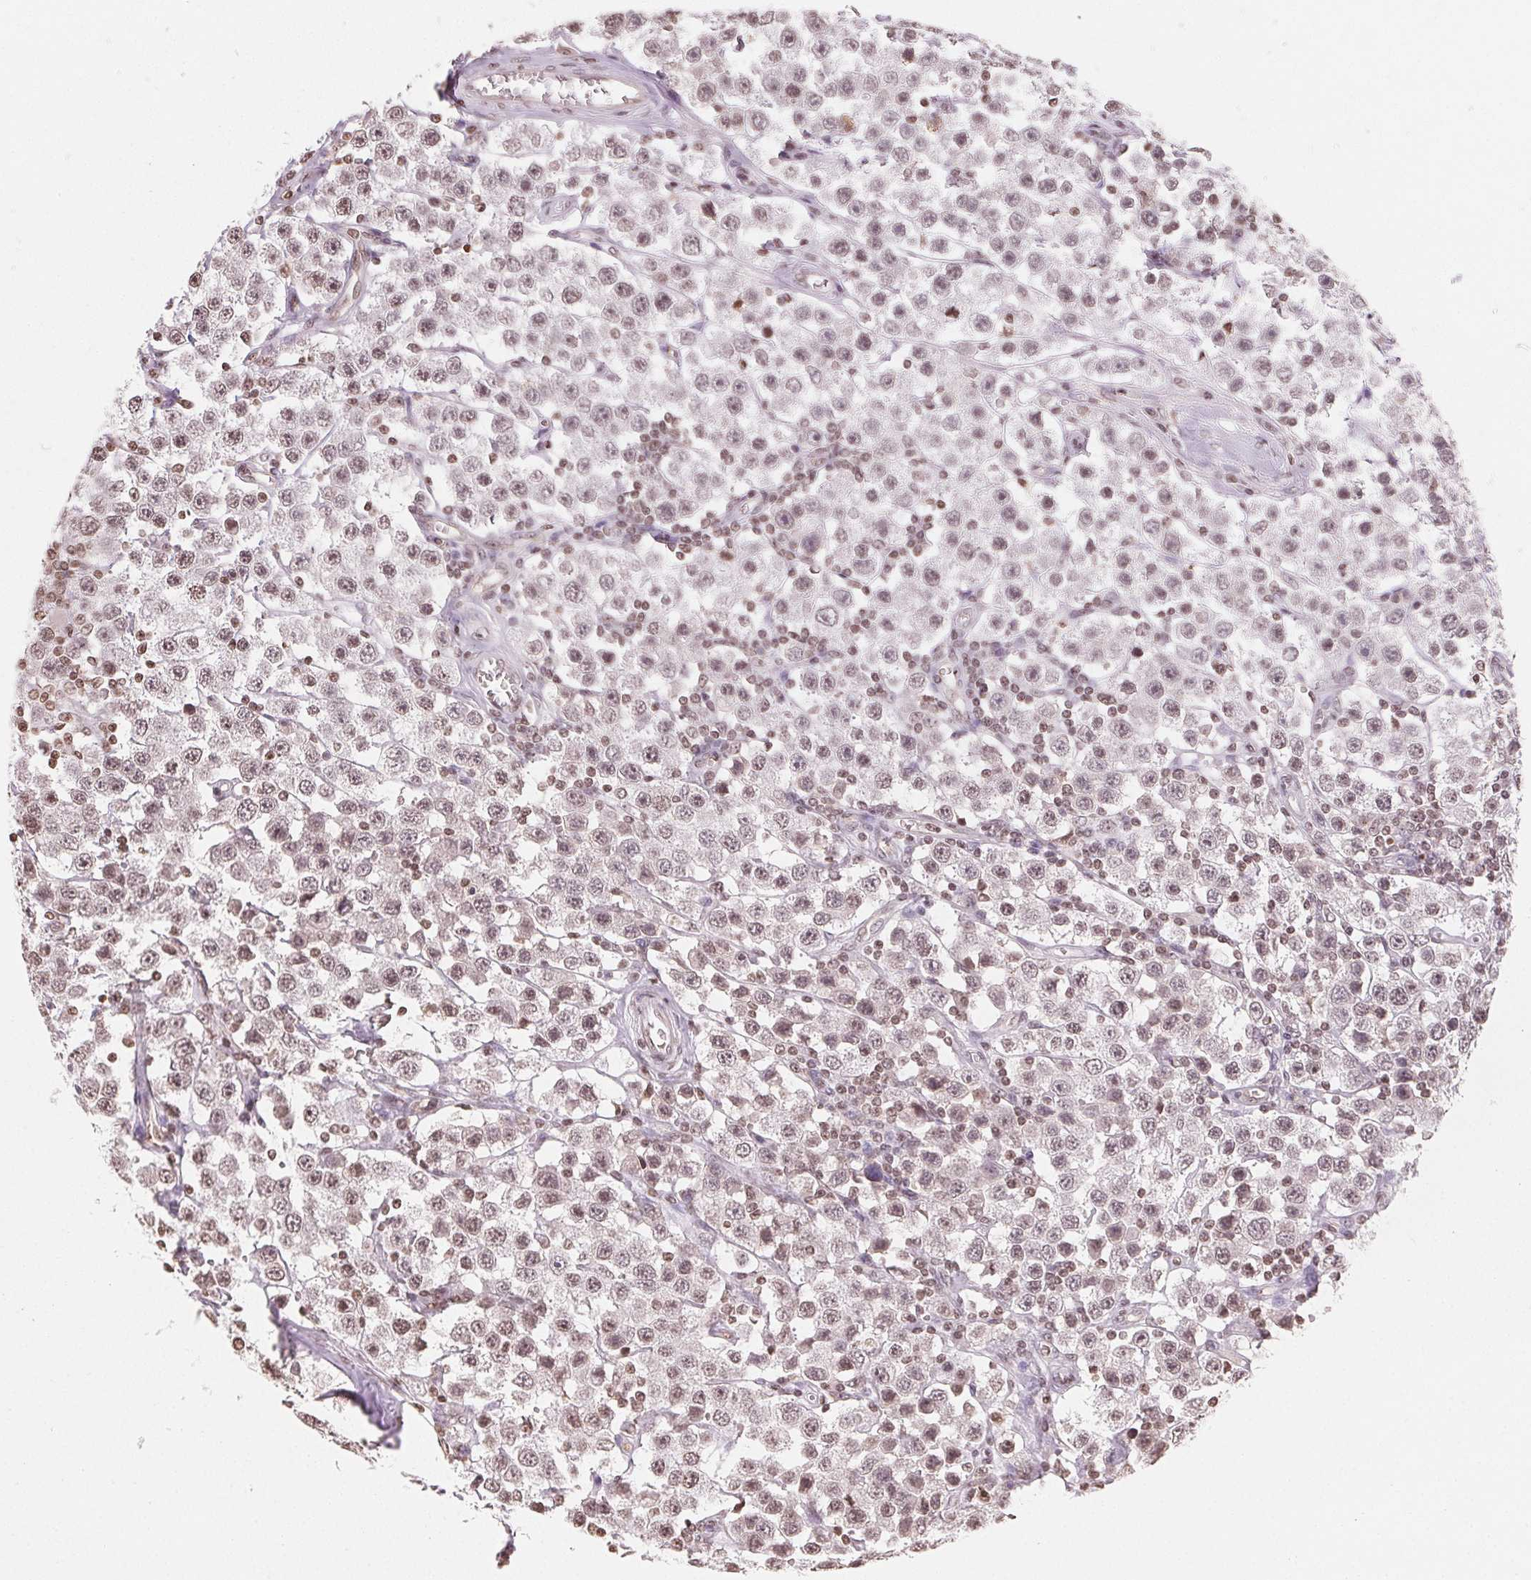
{"staining": {"intensity": "weak", "quantity": ">75%", "location": "nuclear"}, "tissue": "testis cancer", "cell_type": "Tumor cells", "image_type": "cancer", "snomed": [{"axis": "morphology", "description": "Seminoma, NOS"}, {"axis": "topography", "description": "Testis"}], "caption": "High-magnification brightfield microscopy of testis cancer (seminoma) stained with DAB (brown) and counterstained with hematoxylin (blue). tumor cells exhibit weak nuclear positivity is appreciated in approximately>75% of cells. (IHC, brightfield microscopy, high magnification).", "gene": "TBP", "patient": {"sex": "male", "age": 34}}